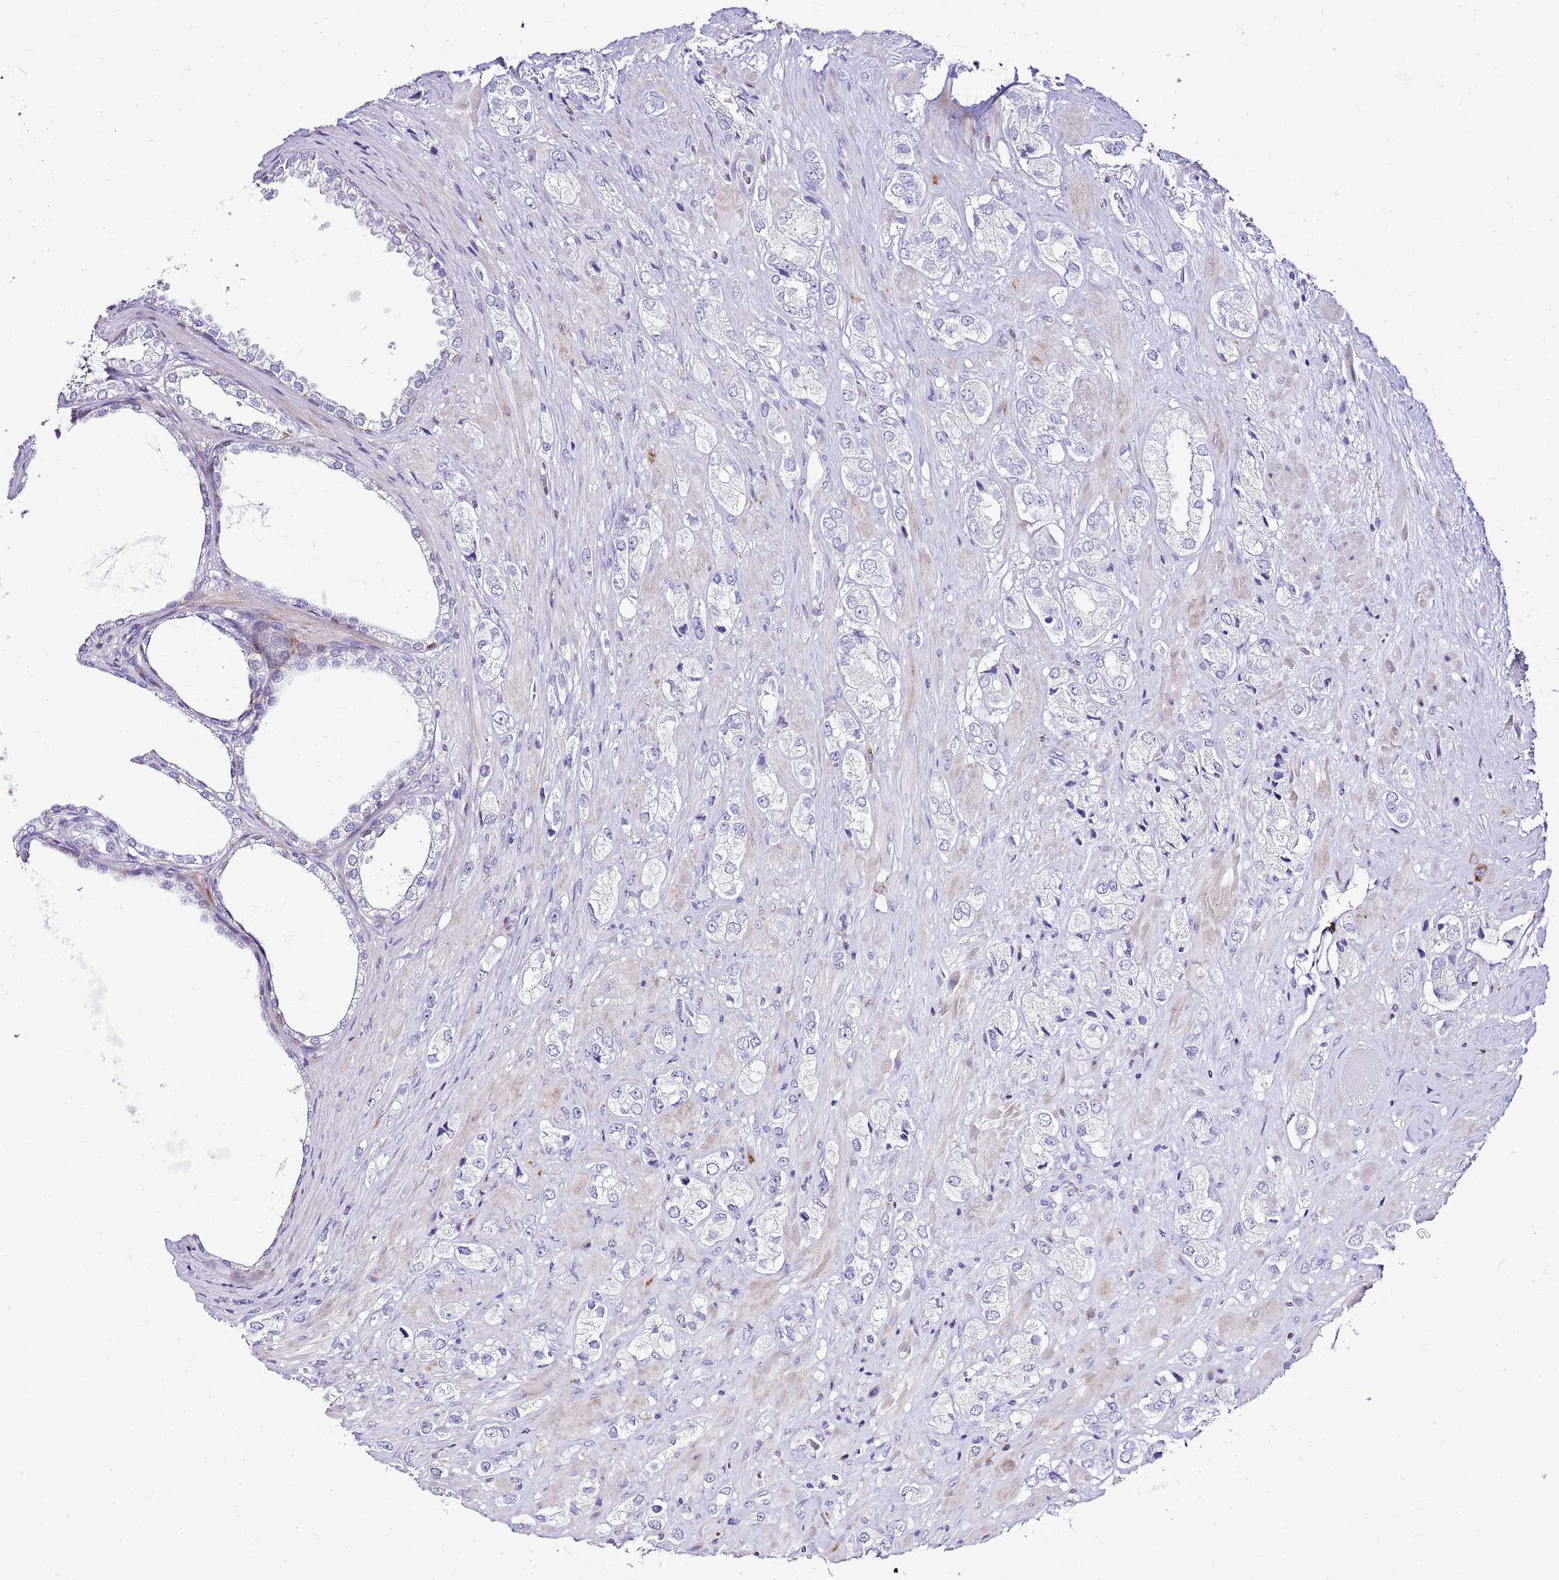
{"staining": {"intensity": "negative", "quantity": "none", "location": "none"}, "tissue": "prostate cancer", "cell_type": "Tumor cells", "image_type": "cancer", "snomed": [{"axis": "morphology", "description": "Adenocarcinoma, High grade"}, {"axis": "topography", "description": "Prostate and seminal vesicle, NOS"}], "caption": "Immunohistochemical staining of human high-grade adenocarcinoma (prostate) shows no significant positivity in tumor cells.", "gene": "ALDH3A1", "patient": {"sex": "male", "age": 64}}